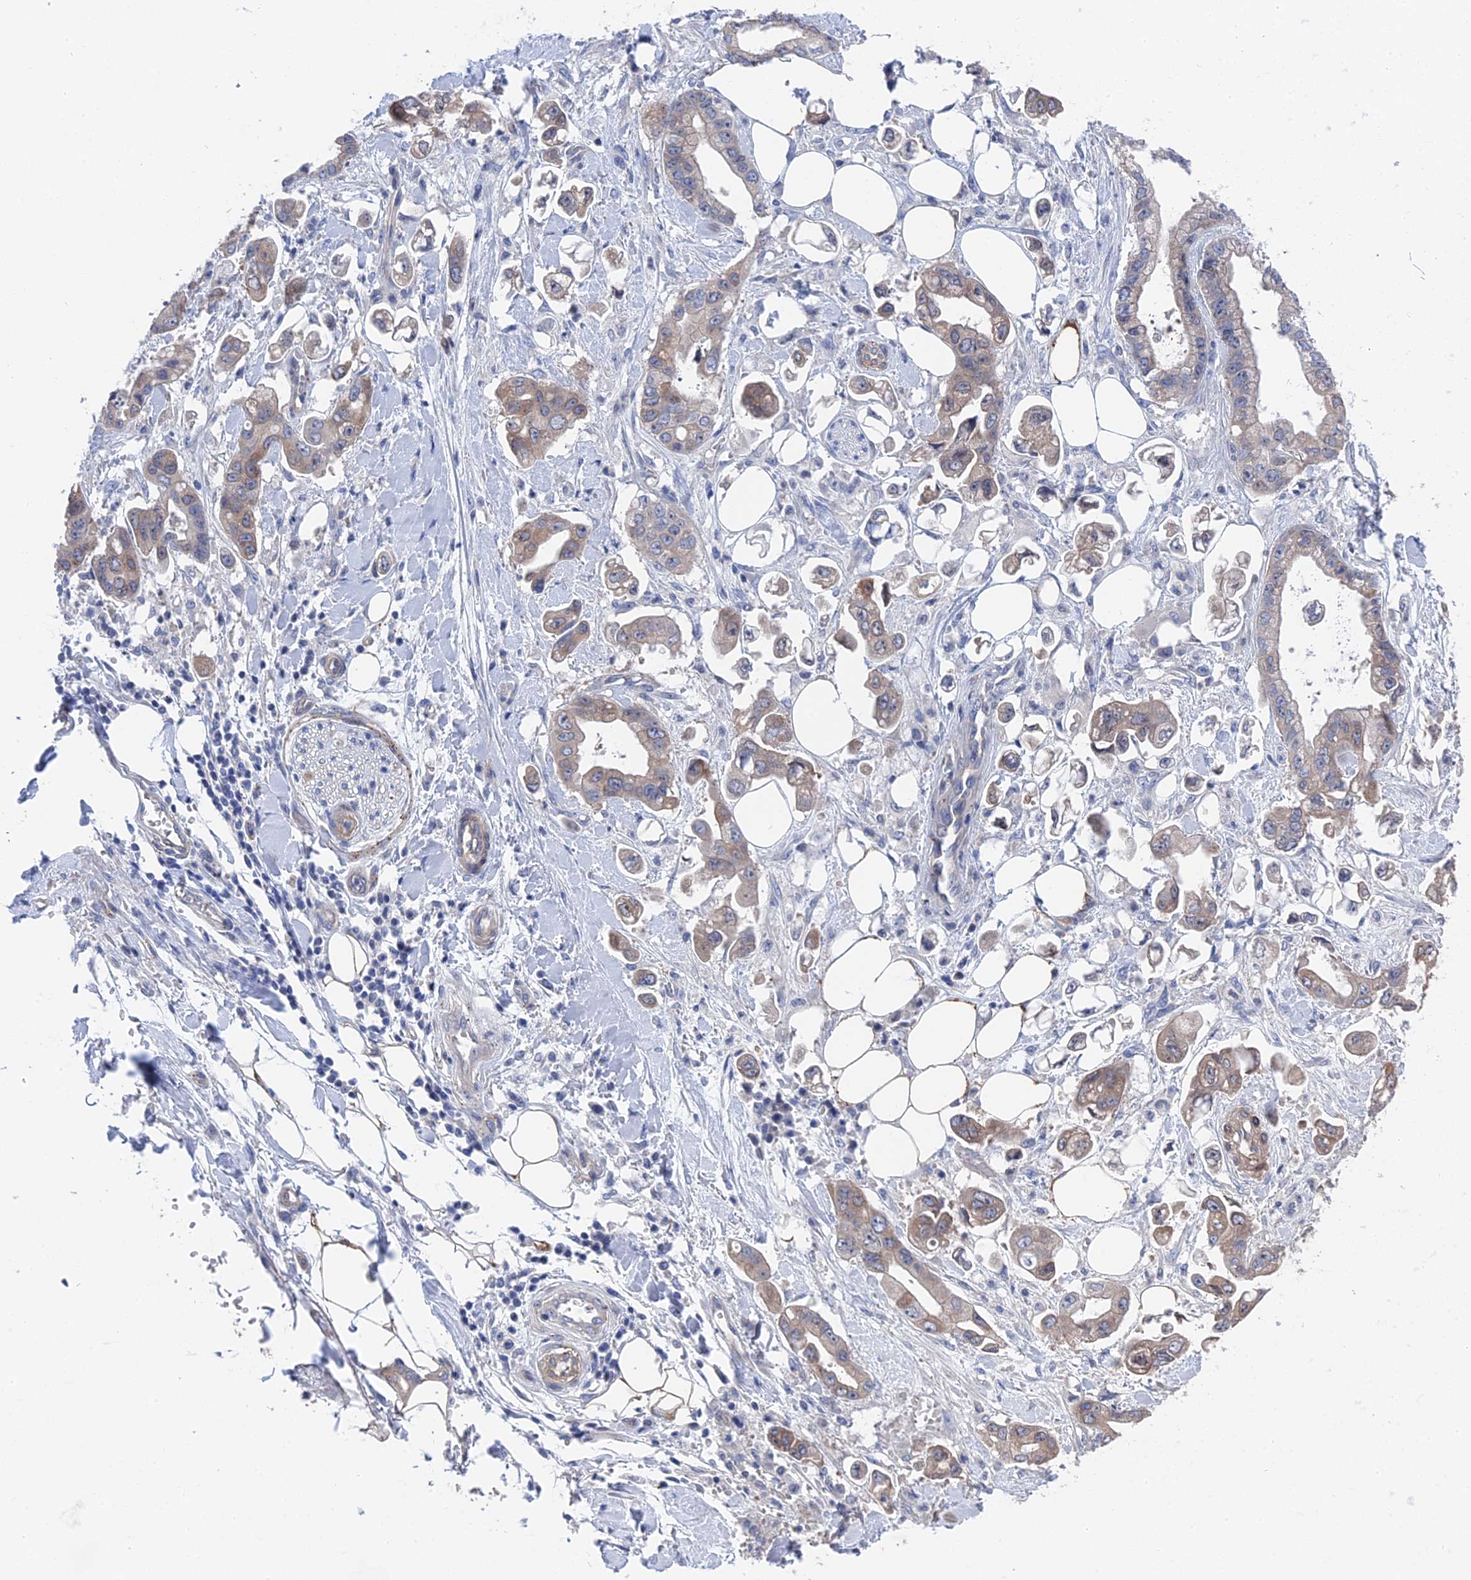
{"staining": {"intensity": "weak", "quantity": "25%-75%", "location": "cytoplasmic/membranous"}, "tissue": "stomach cancer", "cell_type": "Tumor cells", "image_type": "cancer", "snomed": [{"axis": "morphology", "description": "Adenocarcinoma, NOS"}, {"axis": "topography", "description": "Stomach"}], "caption": "Human stomach adenocarcinoma stained with a brown dye displays weak cytoplasmic/membranous positive staining in approximately 25%-75% of tumor cells.", "gene": "MTHFSD", "patient": {"sex": "male", "age": 62}}